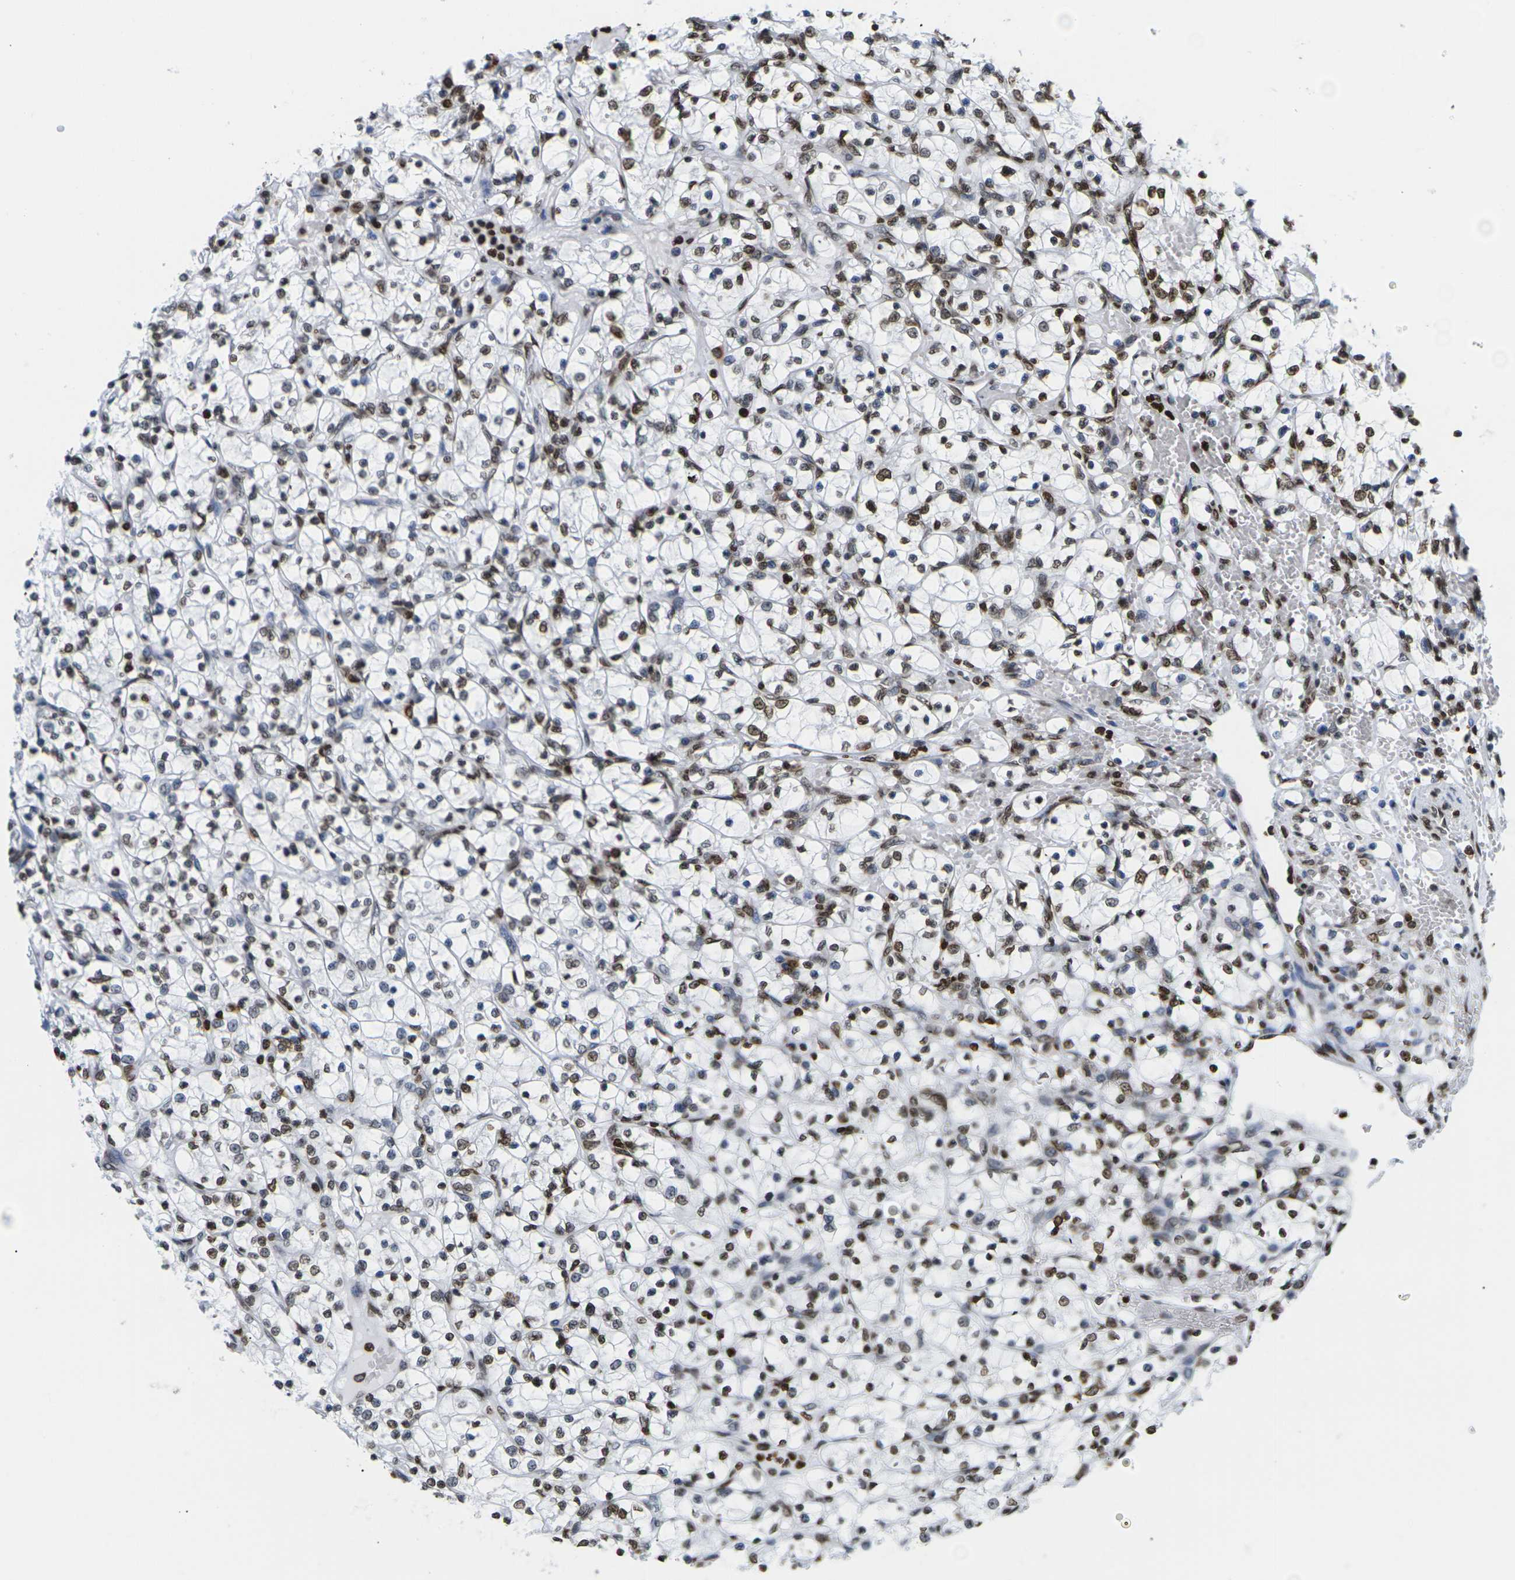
{"staining": {"intensity": "moderate", "quantity": ">75%", "location": "cytoplasmic/membranous,nuclear"}, "tissue": "renal cancer", "cell_type": "Tumor cells", "image_type": "cancer", "snomed": [{"axis": "morphology", "description": "Adenocarcinoma, NOS"}, {"axis": "topography", "description": "Kidney"}], "caption": "Protein staining displays moderate cytoplasmic/membranous and nuclear expression in approximately >75% of tumor cells in renal adenocarcinoma.", "gene": "H2AC21", "patient": {"sex": "female", "age": 69}}